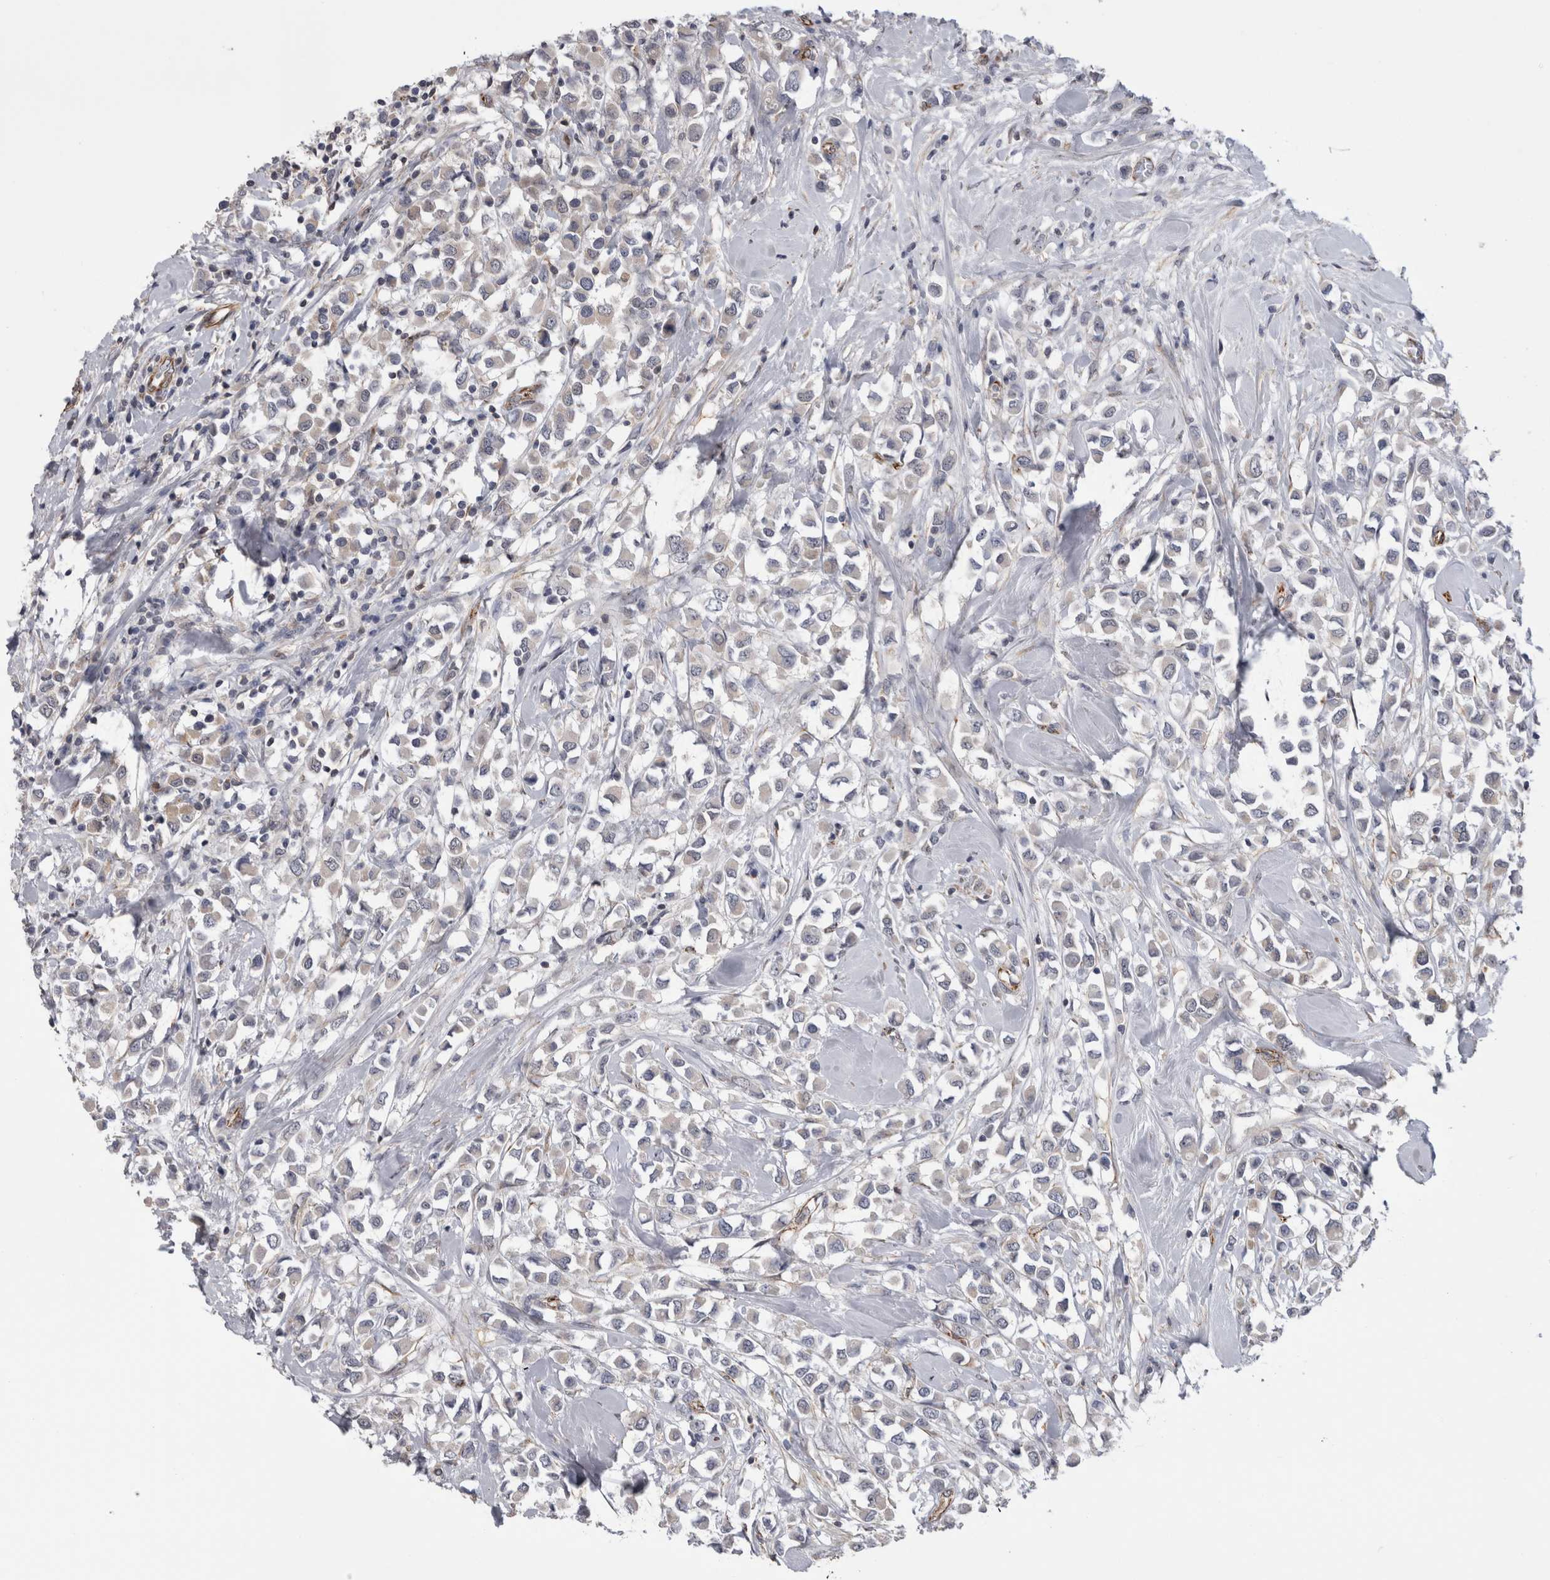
{"staining": {"intensity": "negative", "quantity": "none", "location": "none"}, "tissue": "breast cancer", "cell_type": "Tumor cells", "image_type": "cancer", "snomed": [{"axis": "morphology", "description": "Duct carcinoma"}, {"axis": "topography", "description": "Breast"}], "caption": "High power microscopy image of an immunohistochemistry histopathology image of breast cancer (intraductal carcinoma), revealing no significant staining in tumor cells.", "gene": "ACOT7", "patient": {"sex": "female", "age": 61}}